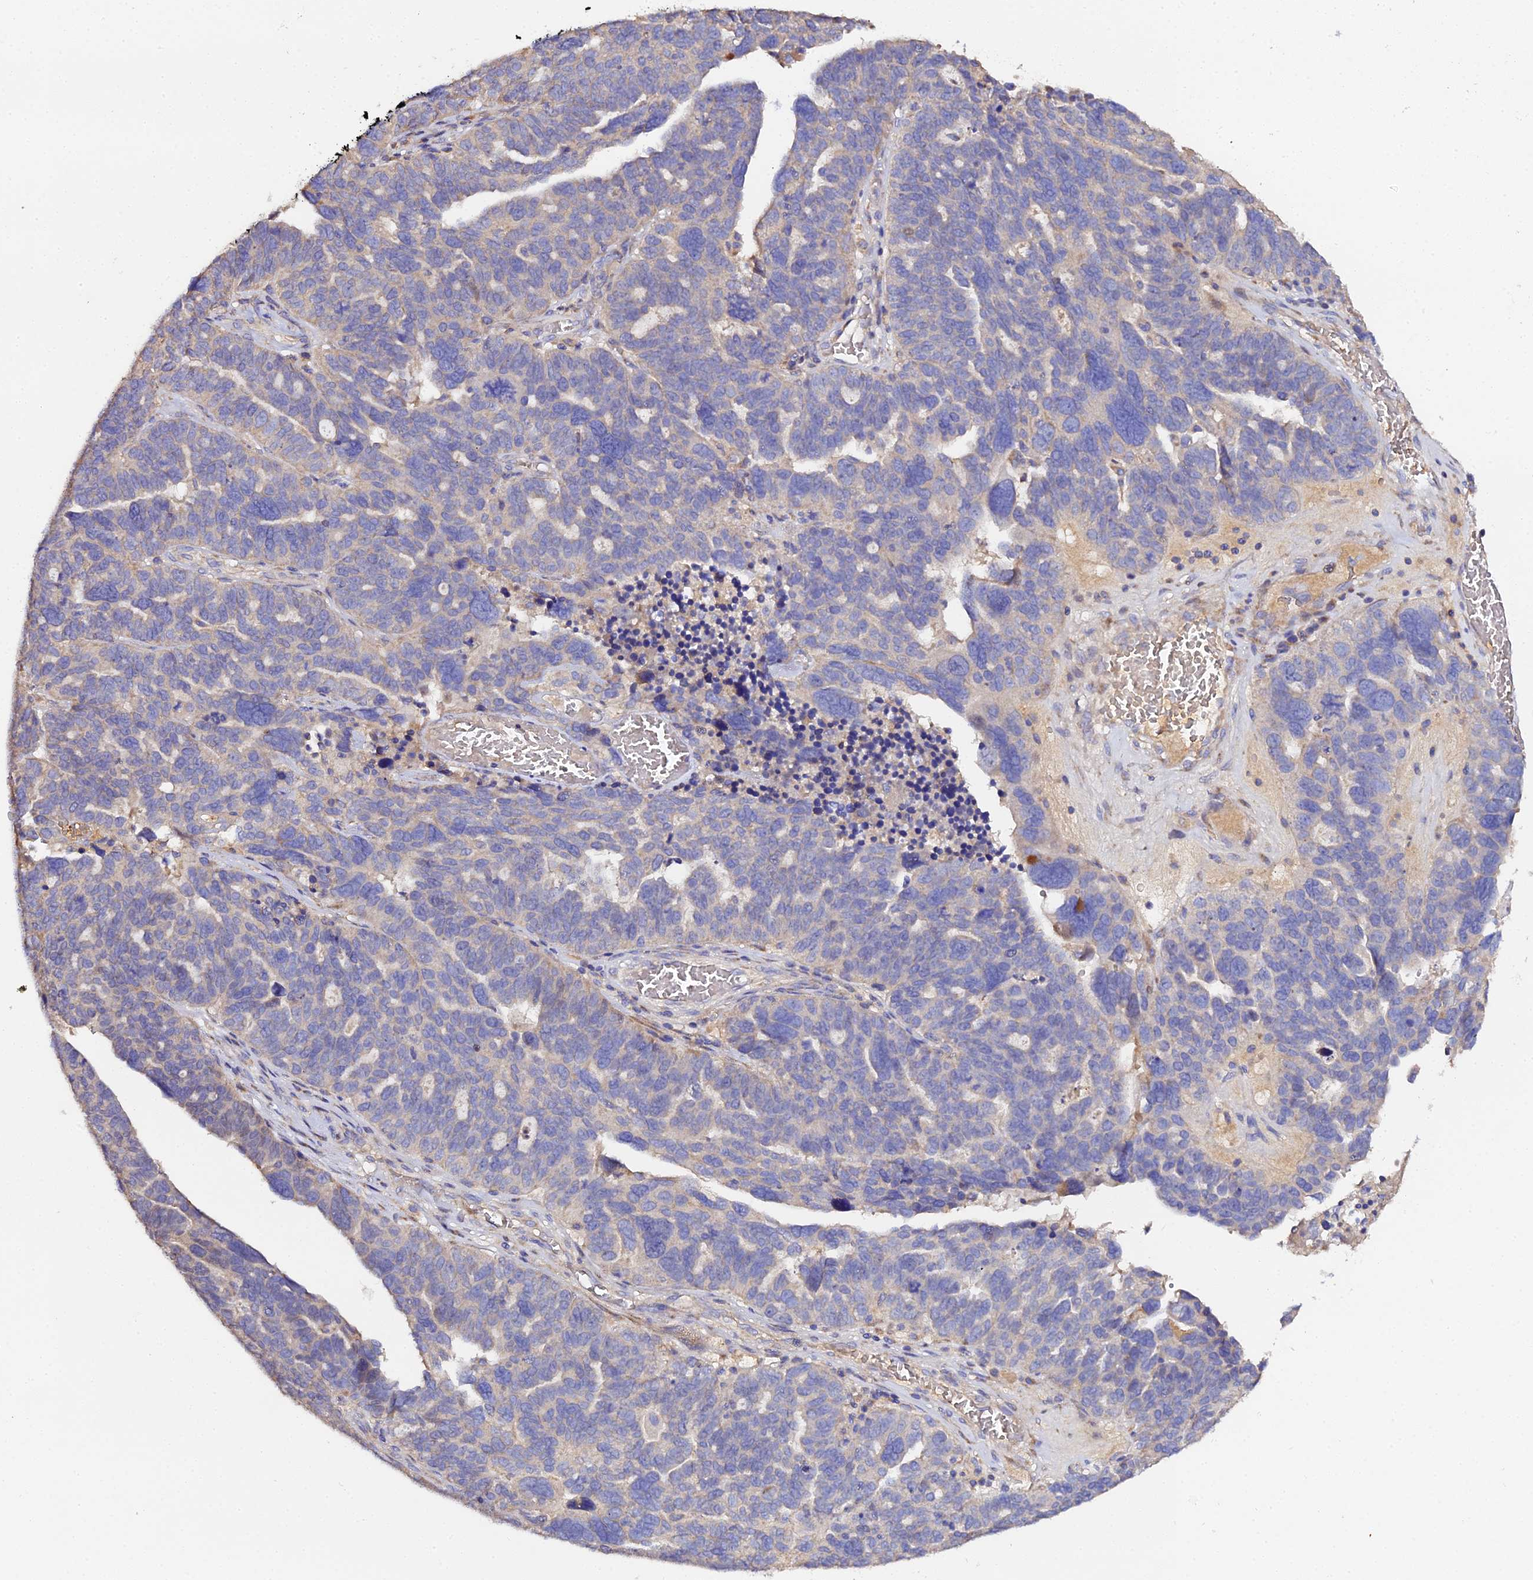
{"staining": {"intensity": "weak", "quantity": "<25%", "location": "cytoplasmic/membranous"}, "tissue": "ovarian cancer", "cell_type": "Tumor cells", "image_type": "cancer", "snomed": [{"axis": "morphology", "description": "Cystadenocarcinoma, serous, NOS"}, {"axis": "topography", "description": "Ovary"}], "caption": "The micrograph demonstrates no significant positivity in tumor cells of ovarian cancer (serous cystadenocarcinoma).", "gene": "SCX", "patient": {"sex": "female", "age": 59}}